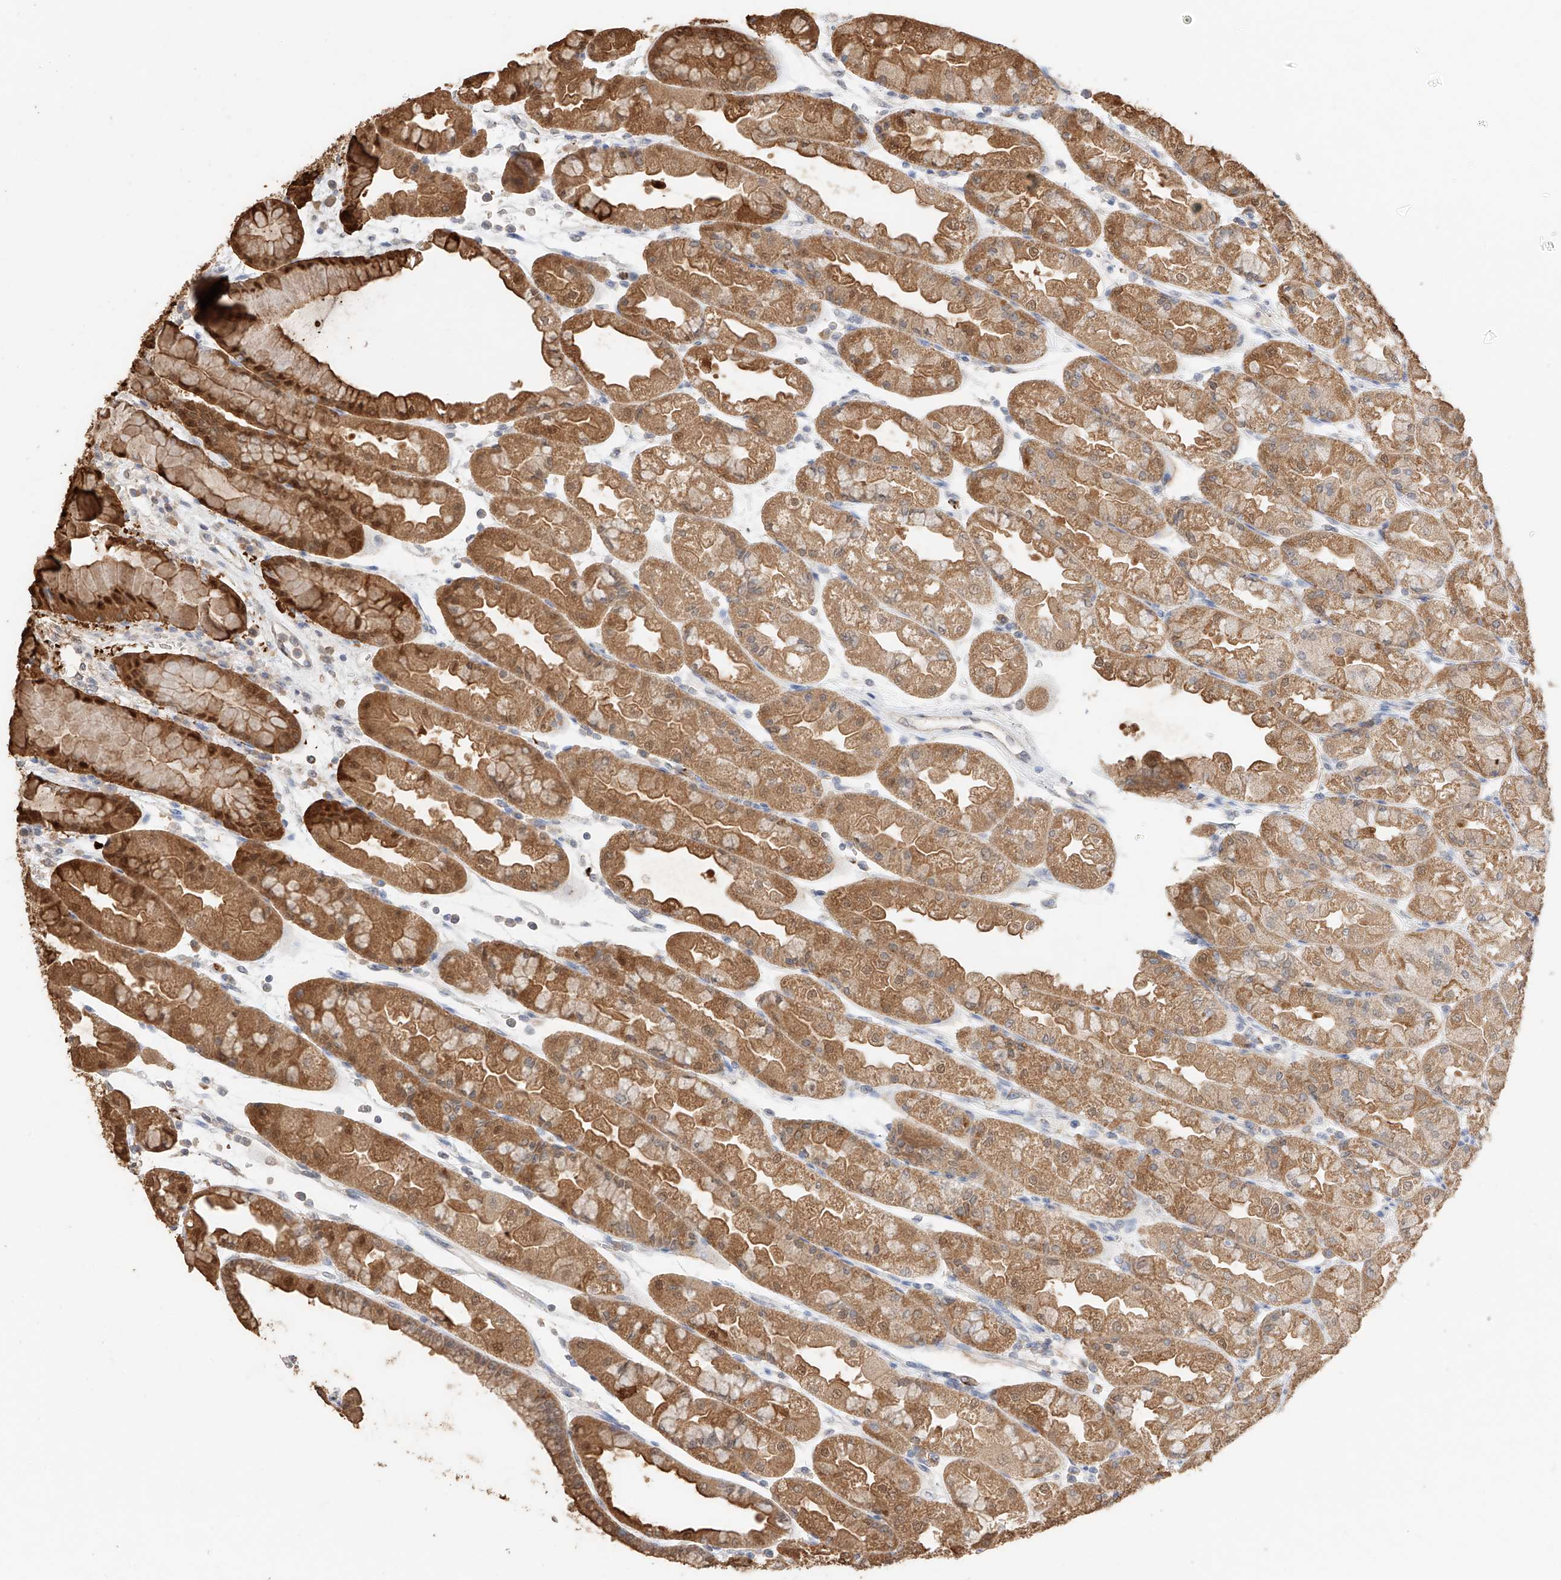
{"staining": {"intensity": "moderate", "quantity": ">75%", "location": "cytoplasmic/membranous,nuclear"}, "tissue": "stomach", "cell_type": "Glandular cells", "image_type": "normal", "snomed": [{"axis": "morphology", "description": "Normal tissue, NOS"}, {"axis": "topography", "description": "Stomach, upper"}], "caption": "Stomach stained with a brown dye reveals moderate cytoplasmic/membranous,nuclear positive staining in approximately >75% of glandular cells.", "gene": "IL22RA2", "patient": {"sex": "male", "age": 47}}